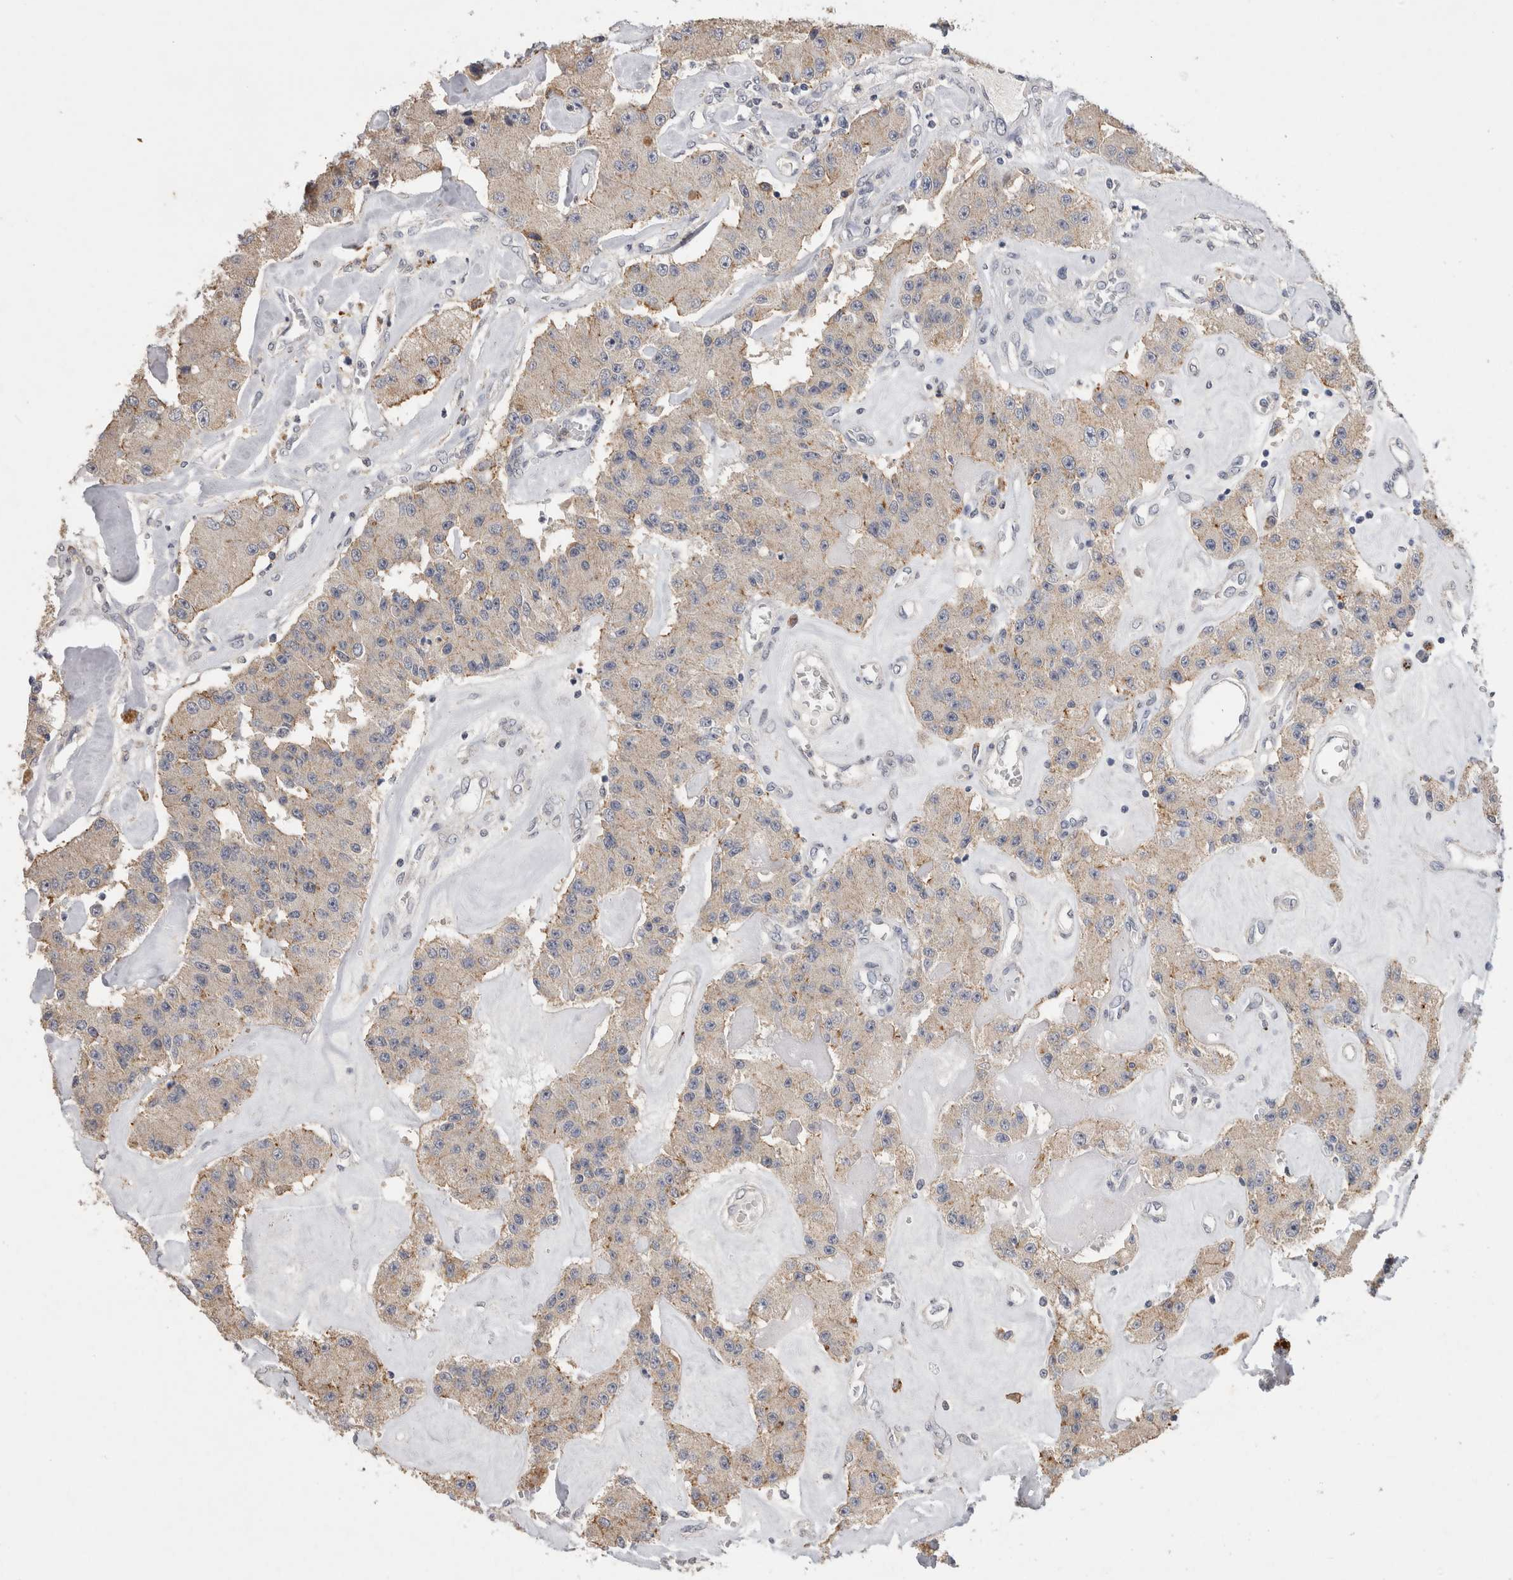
{"staining": {"intensity": "weak", "quantity": "<25%", "location": "cytoplasmic/membranous"}, "tissue": "carcinoid", "cell_type": "Tumor cells", "image_type": "cancer", "snomed": [{"axis": "morphology", "description": "Carcinoid, malignant, NOS"}, {"axis": "topography", "description": "Pancreas"}], "caption": "There is no significant positivity in tumor cells of carcinoid. (DAB (3,3'-diaminobenzidine) immunohistochemistry (IHC) visualized using brightfield microscopy, high magnification).", "gene": "CNTFR", "patient": {"sex": "male", "age": 41}}